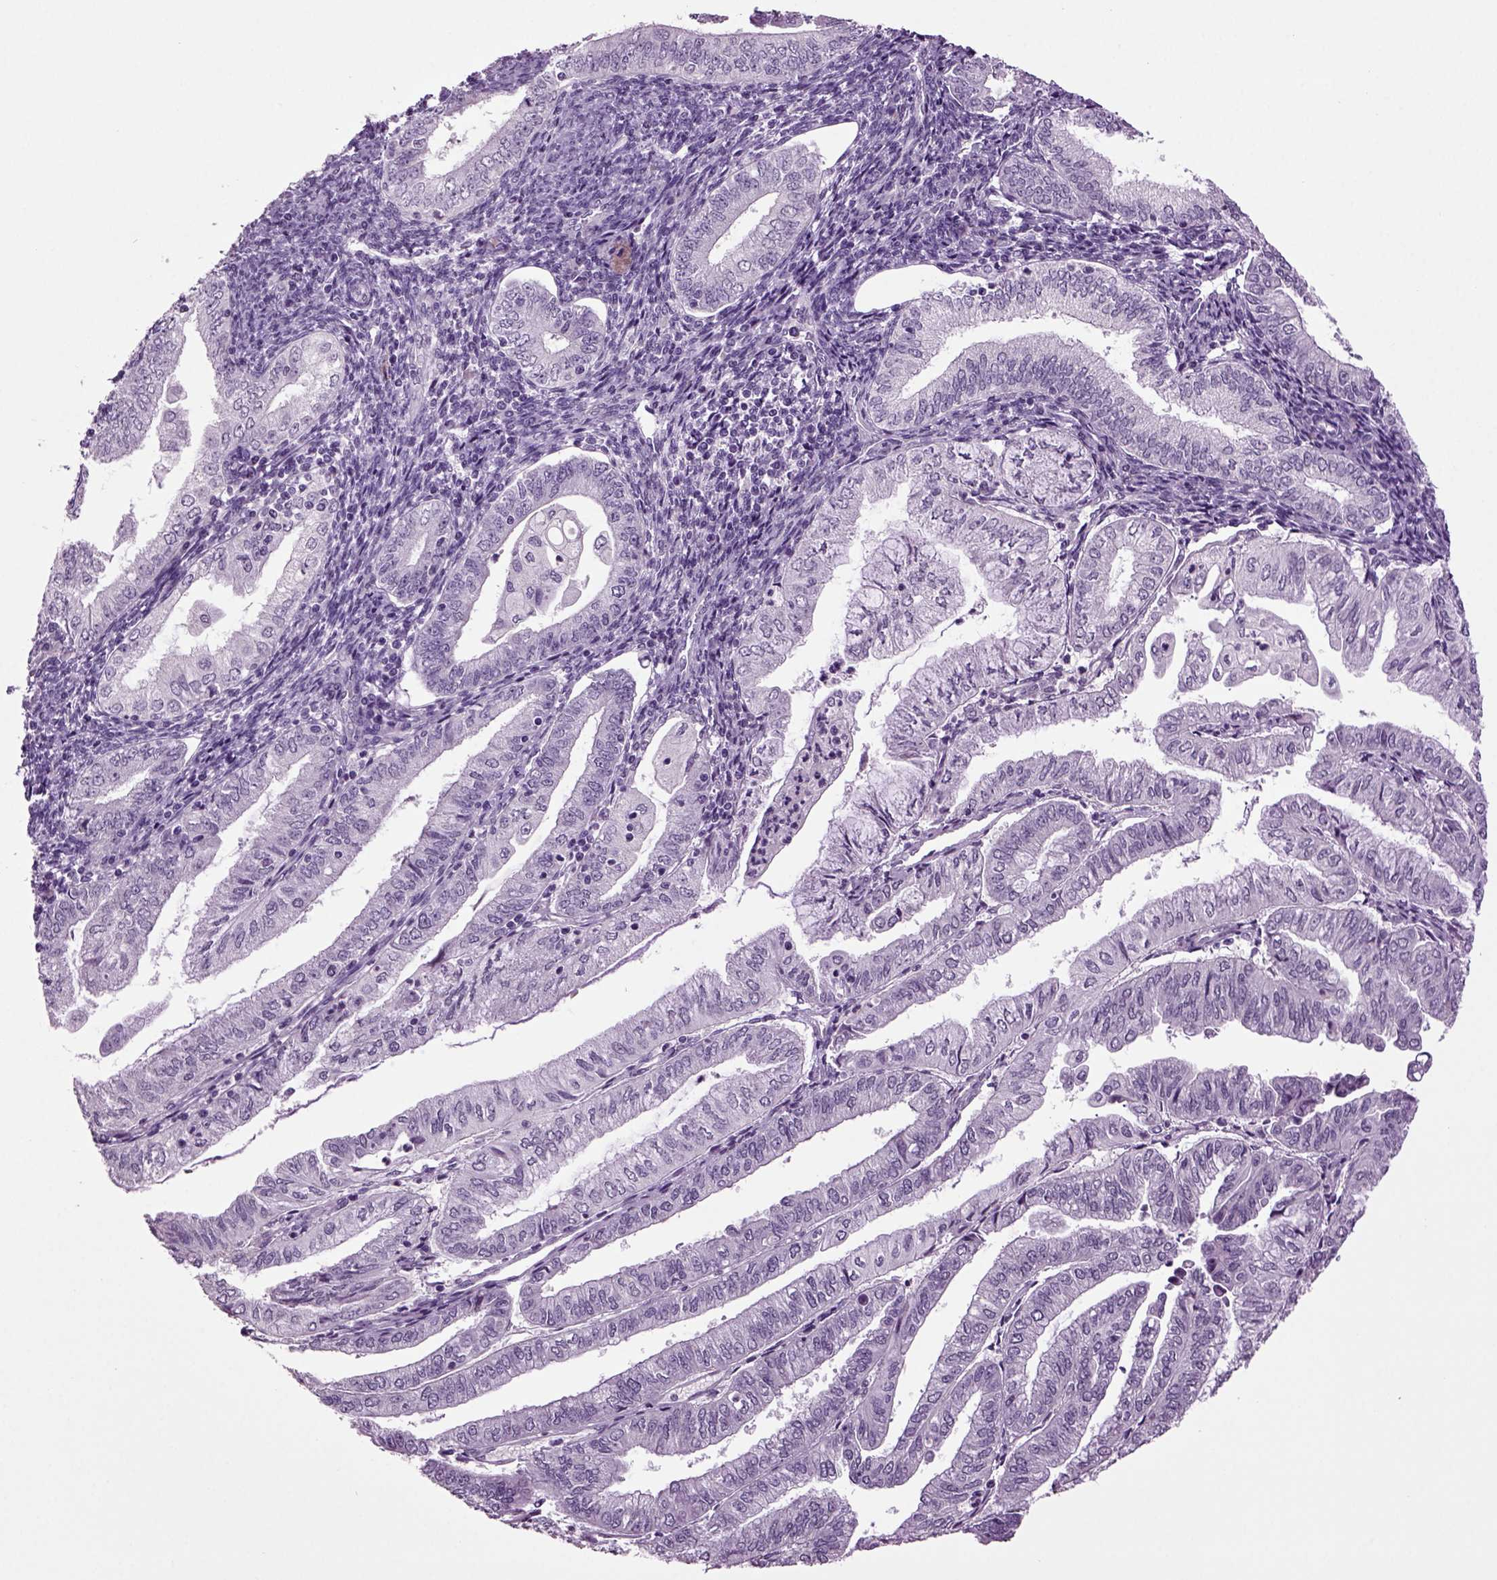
{"staining": {"intensity": "negative", "quantity": "none", "location": "none"}, "tissue": "endometrial cancer", "cell_type": "Tumor cells", "image_type": "cancer", "snomed": [{"axis": "morphology", "description": "Adenocarcinoma, NOS"}, {"axis": "topography", "description": "Endometrium"}], "caption": "An image of endometrial cancer stained for a protein demonstrates no brown staining in tumor cells.", "gene": "SLC17A6", "patient": {"sex": "female", "age": 55}}